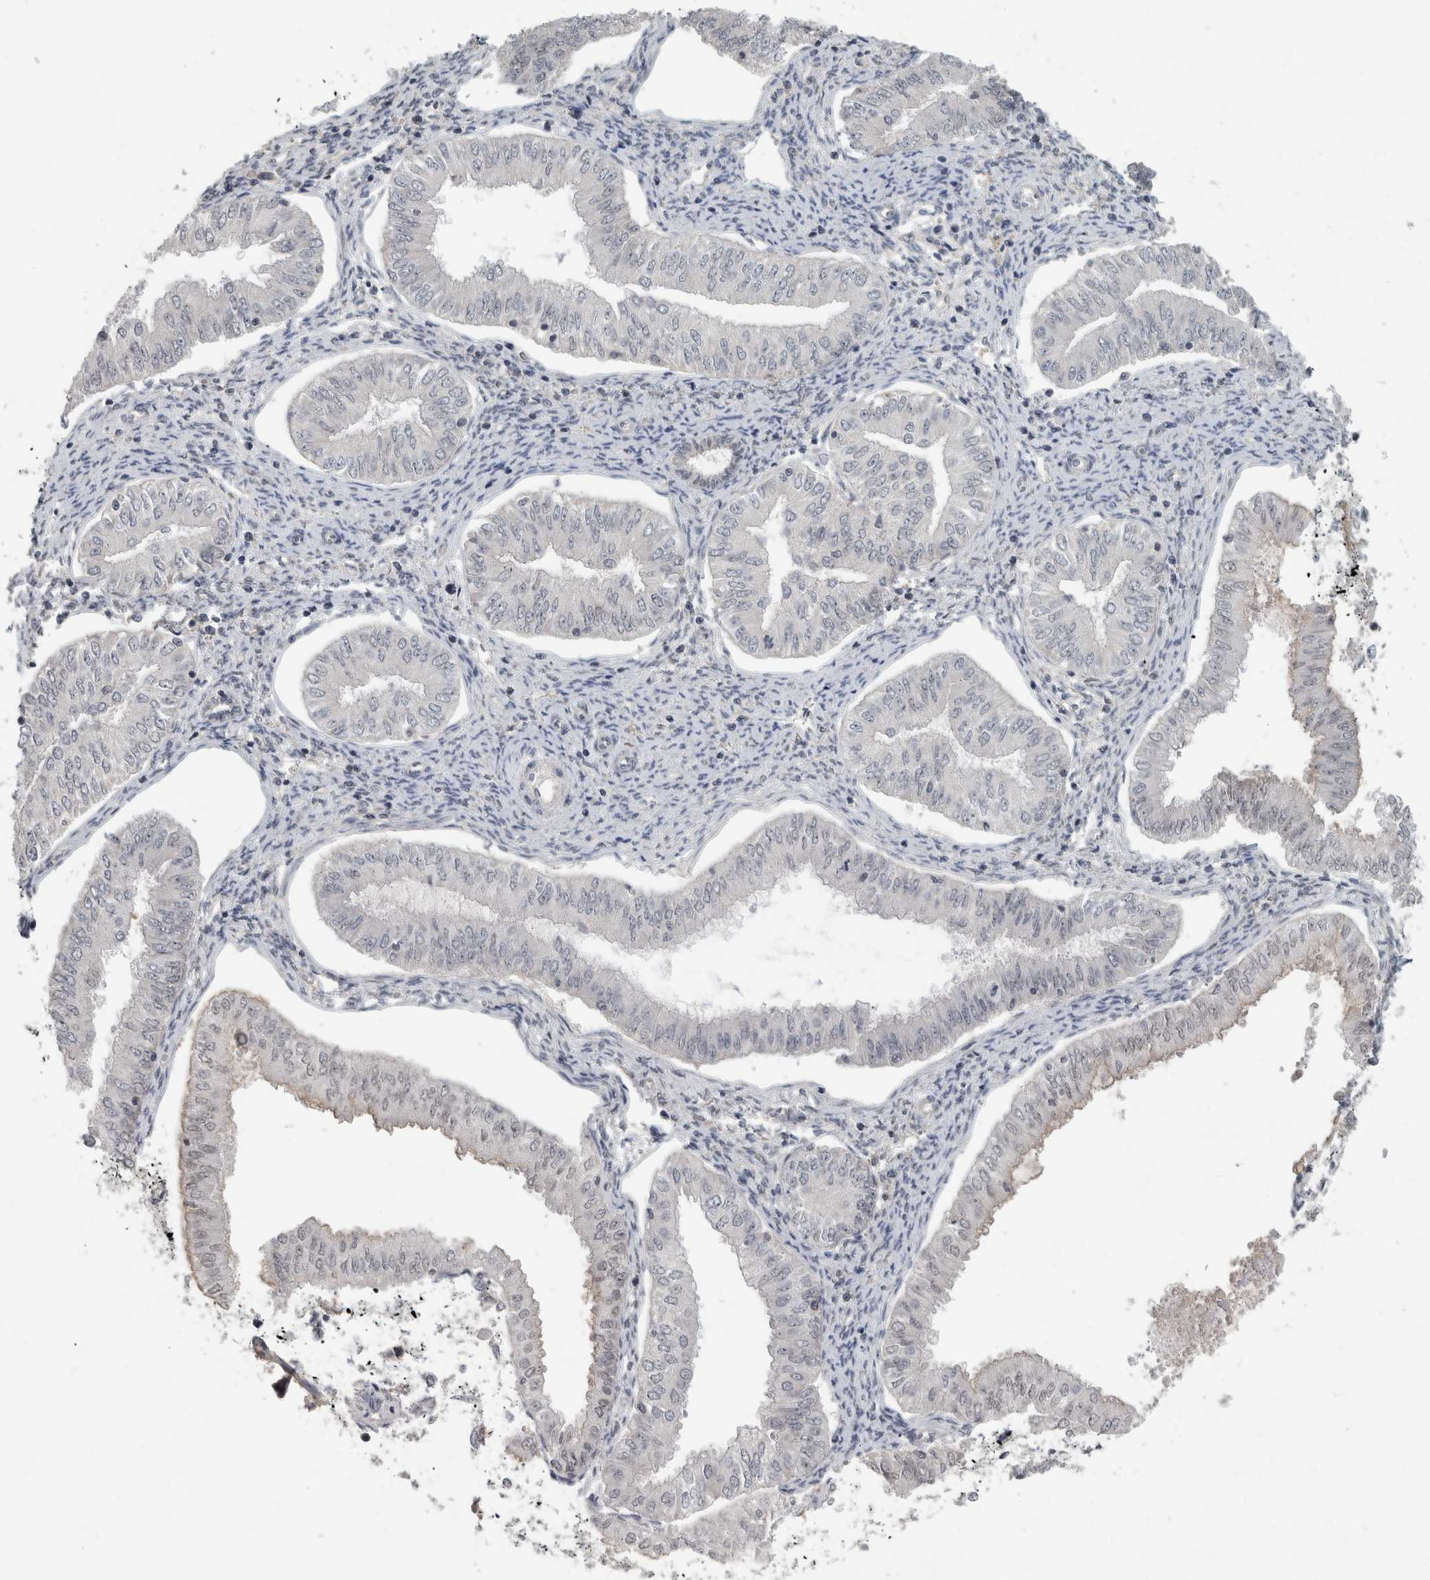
{"staining": {"intensity": "negative", "quantity": "none", "location": "none"}, "tissue": "endometrial cancer", "cell_type": "Tumor cells", "image_type": "cancer", "snomed": [{"axis": "morphology", "description": "Normal tissue, NOS"}, {"axis": "morphology", "description": "Adenocarcinoma, NOS"}, {"axis": "topography", "description": "Endometrium"}], "caption": "Endometrial cancer (adenocarcinoma) was stained to show a protein in brown. There is no significant positivity in tumor cells.", "gene": "RBM28", "patient": {"sex": "female", "age": 53}}